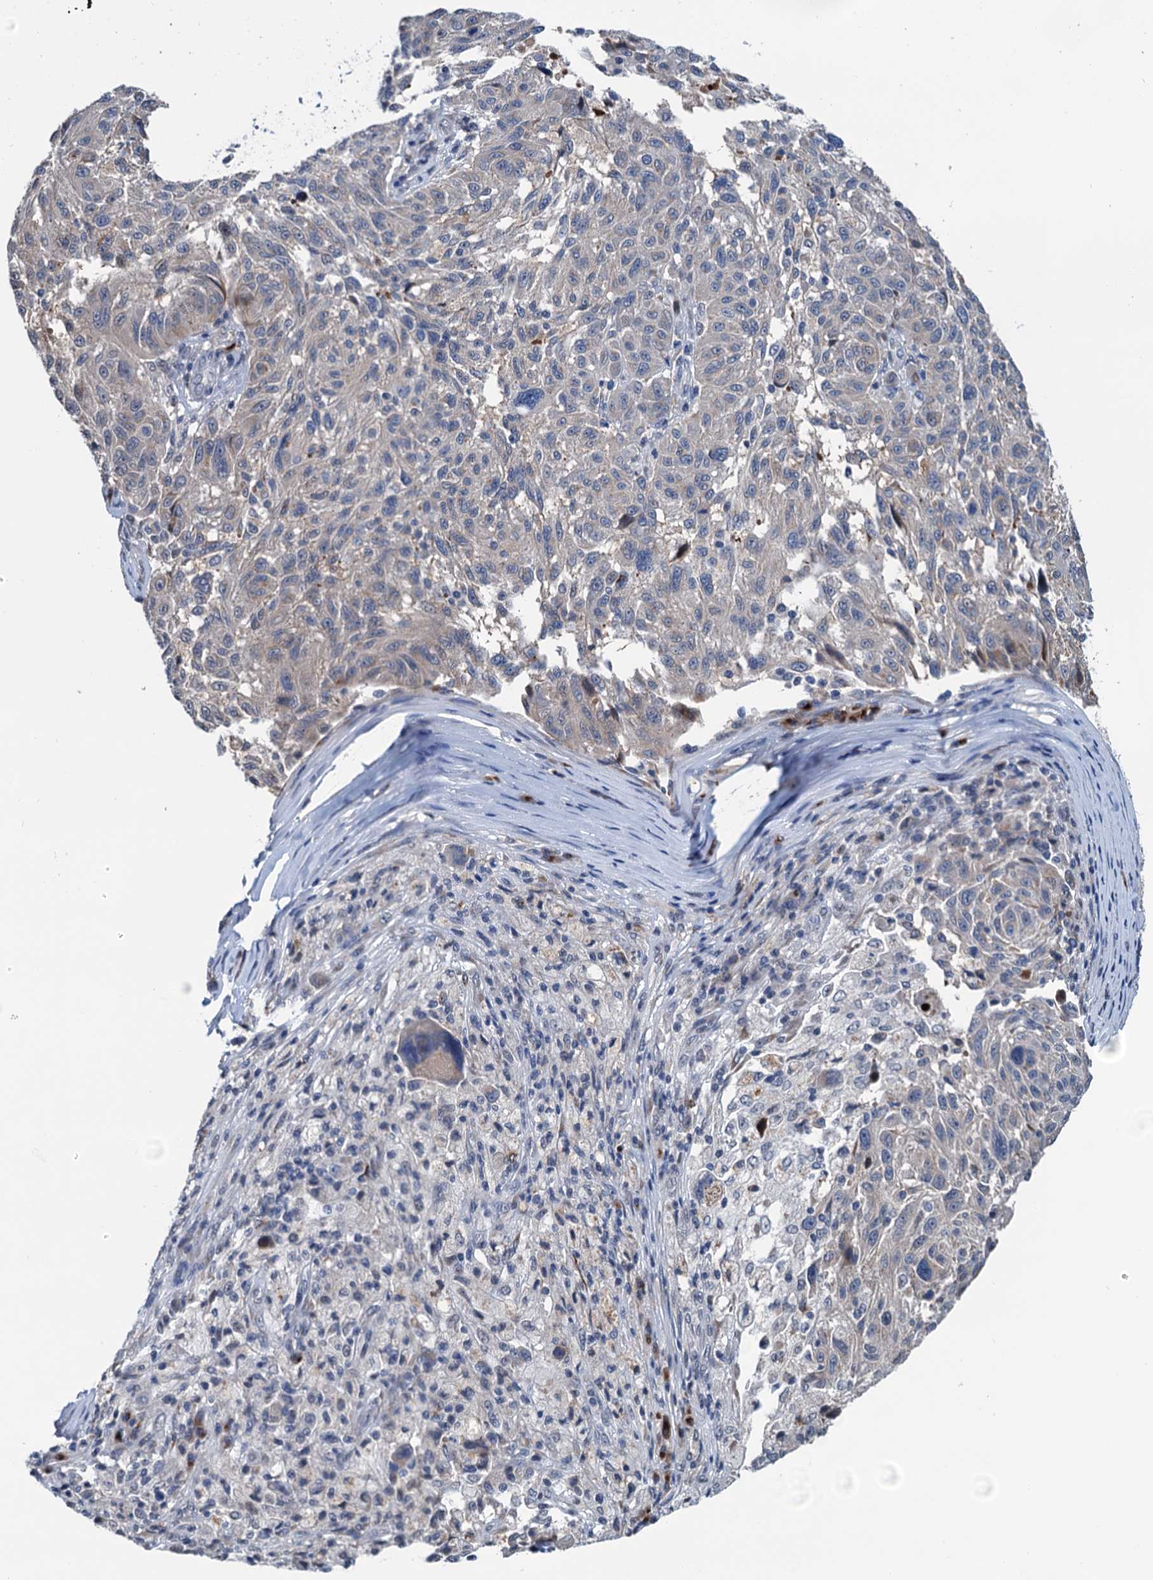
{"staining": {"intensity": "negative", "quantity": "none", "location": "none"}, "tissue": "melanoma", "cell_type": "Tumor cells", "image_type": "cancer", "snomed": [{"axis": "morphology", "description": "Malignant melanoma, NOS"}, {"axis": "topography", "description": "Skin"}], "caption": "Tumor cells are negative for brown protein staining in melanoma.", "gene": "SHLD1", "patient": {"sex": "male", "age": 53}}